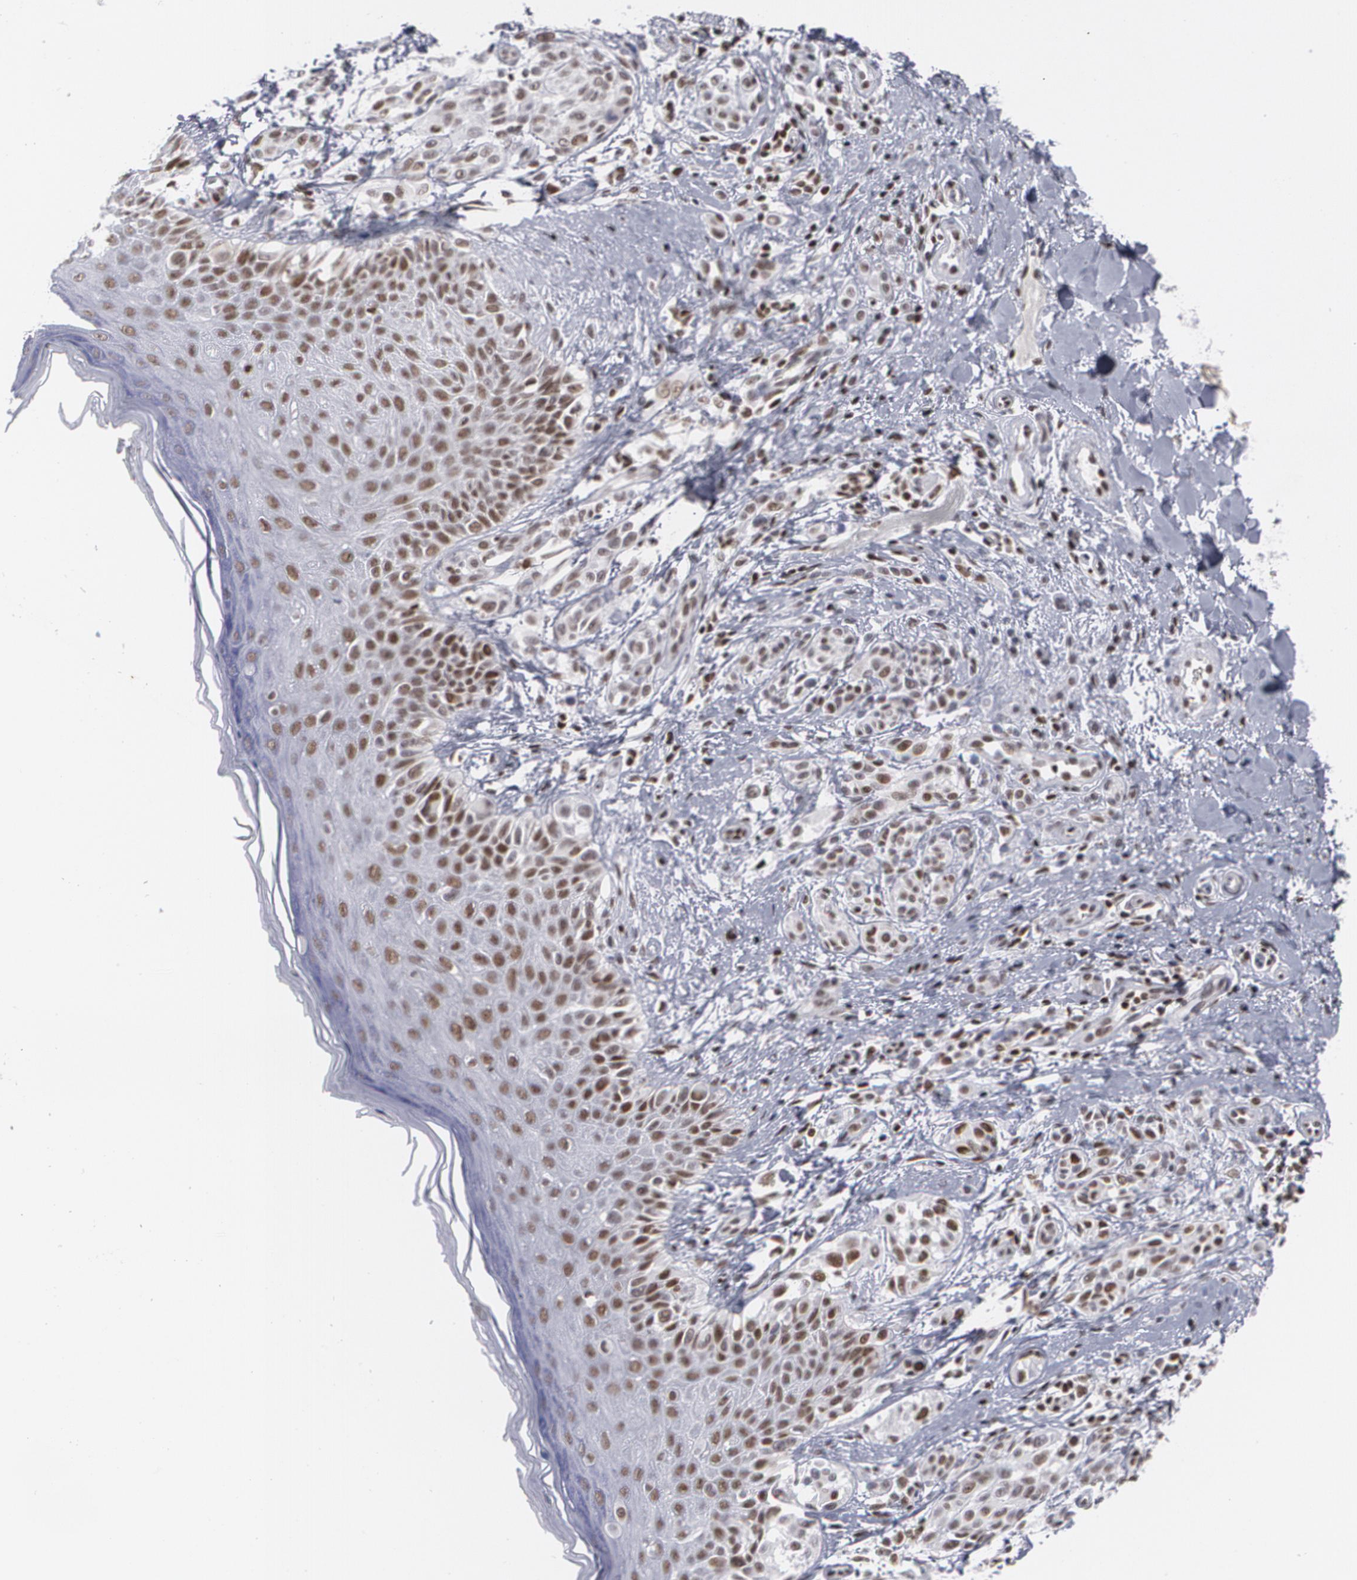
{"staining": {"intensity": "strong", "quantity": ">75%", "location": "nuclear"}, "tissue": "melanoma", "cell_type": "Tumor cells", "image_type": "cancer", "snomed": [{"axis": "morphology", "description": "Malignant melanoma, NOS"}, {"axis": "topography", "description": "Skin"}], "caption": "The image demonstrates staining of melanoma, revealing strong nuclear protein expression (brown color) within tumor cells. The staining was performed using DAB (3,3'-diaminobenzidine), with brown indicating positive protein expression. Nuclei are stained blue with hematoxylin.", "gene": "MCL1", "patient": {"sex": "male", "age": 57}}